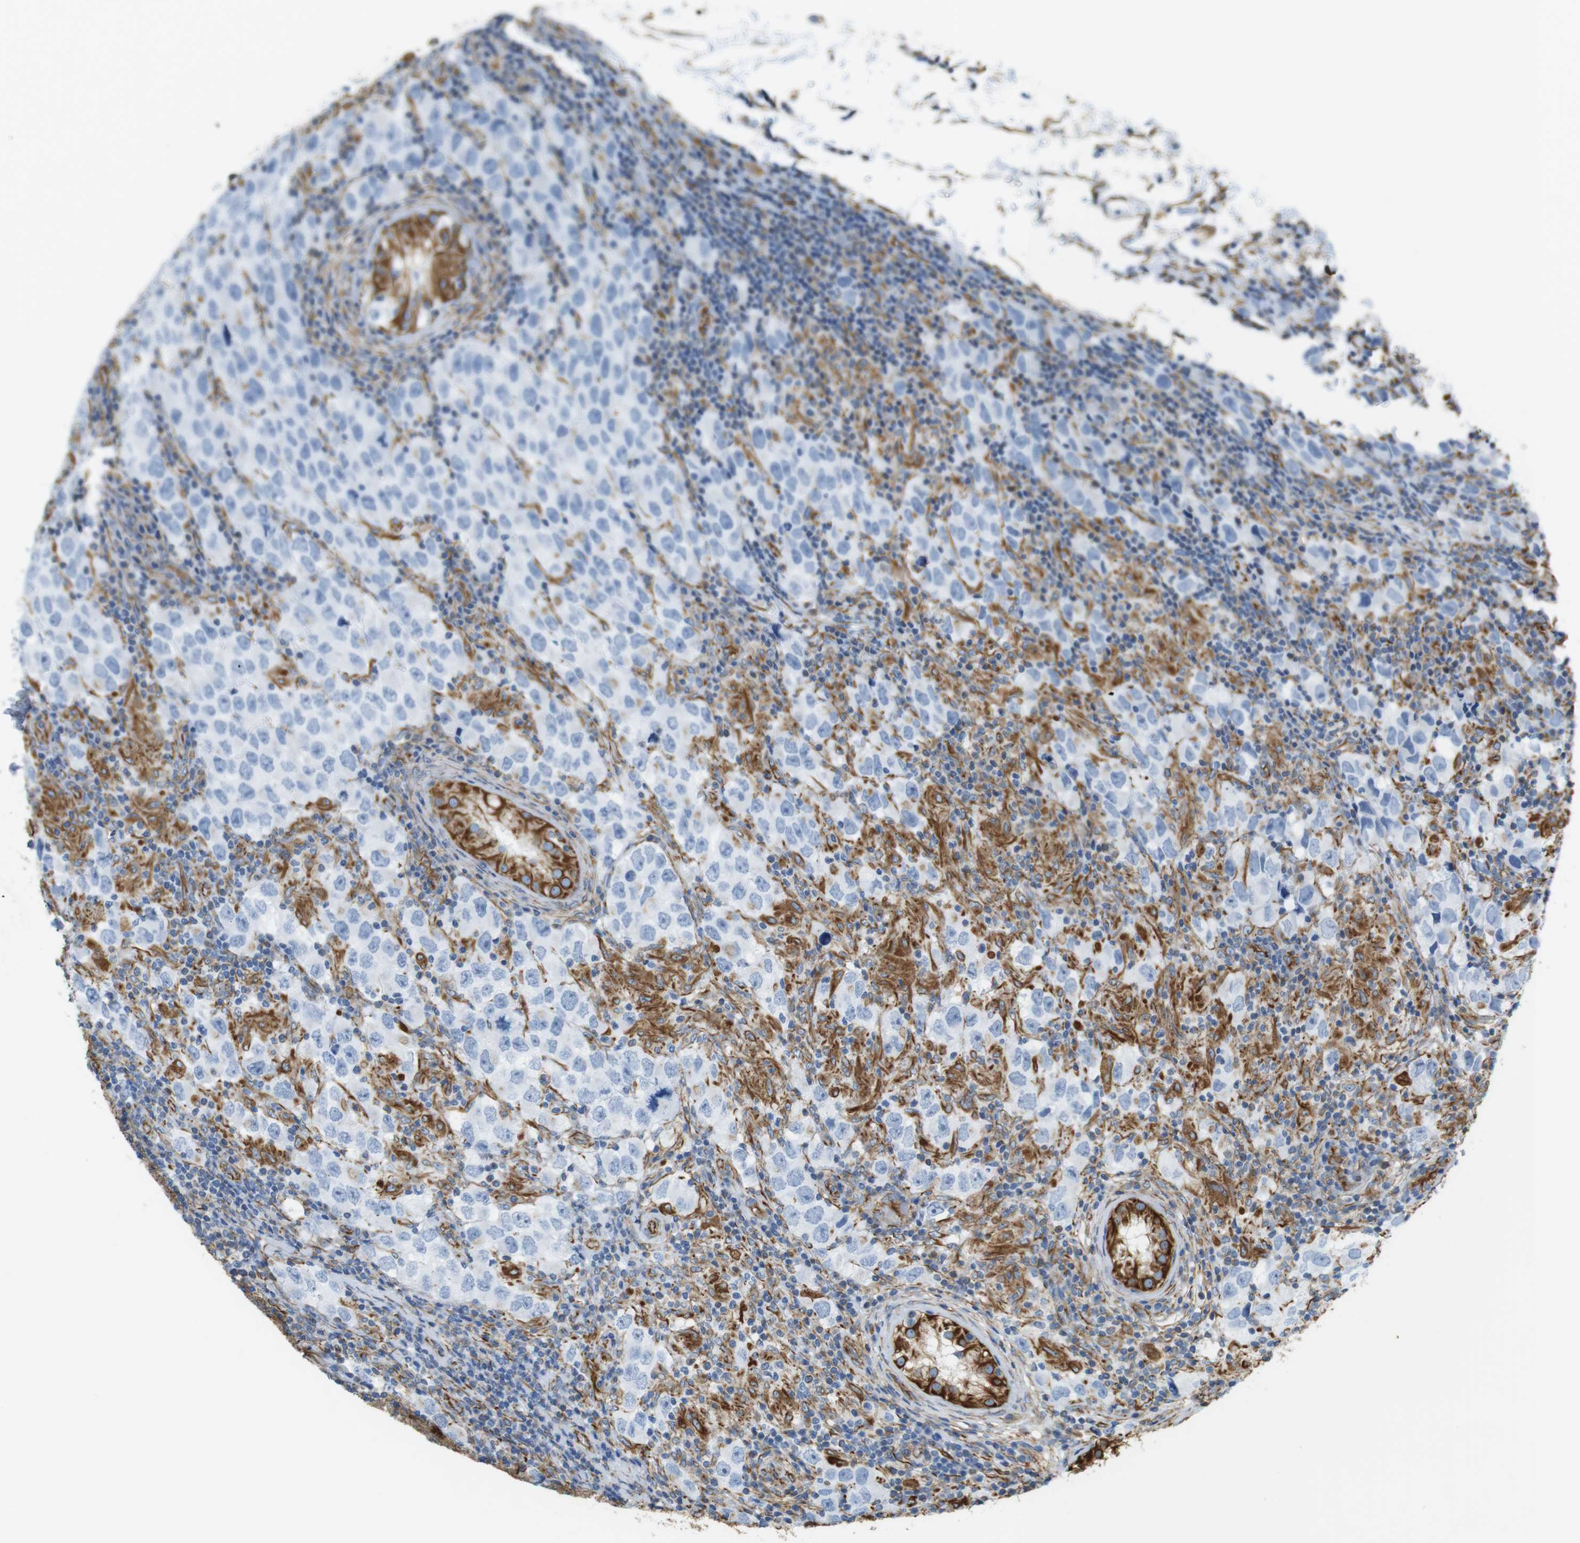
{"staining": {"intensity": "negative", "quantity": "none", "location": "none"}, "tissue": "testis cancer", "cell_type": "Tumor cells", "image_type": "cancer", "snomed": [{"axis": "morphology", "description": "Carcinoma, Embryonal, NOS"}, {"axis": "topography", "description": "Testis"}], "caption": "Image shows no protein expression in tumor cells of embryonal carcinoma (testis) tissue. (DAB immunohistochemistry visualized using brightfield microscopy, high magnification).", "gene": "MS4A10", "patient": {"sex": "male", "age": 21}}